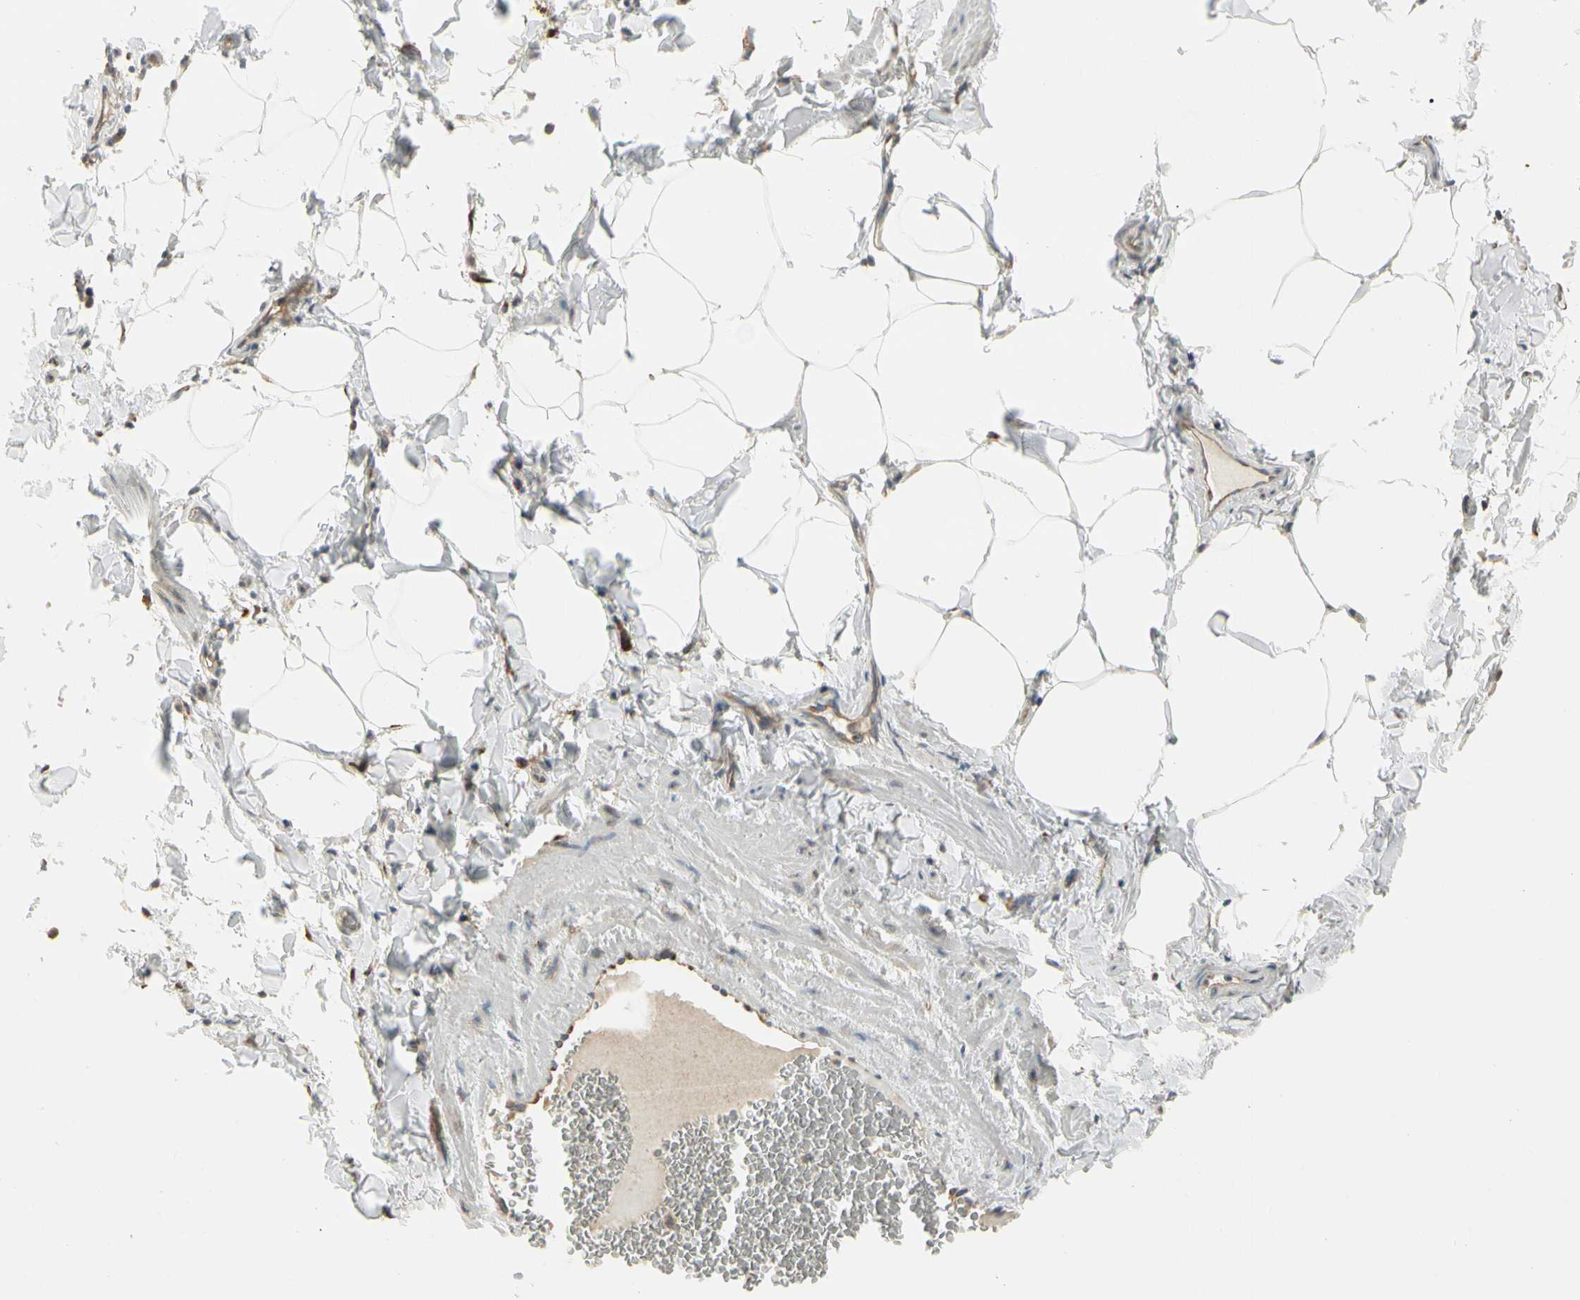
{"staining": {"intensity": "weak", "quantity": ">75%", "location": "cytoplasmic/membranous"}, "tissue": "adipose tissue", "cell_type": "Adipocytes", "image_type": "normal", "snomed": [{"axis": "morphology", "description": "Normal tissue, NOS"}, {"axis": "topography", "description": "Vascular tissue"}], "caption": "Protein expression by immunohistochemistry (IHC) demonstrates weak cytoplasmic/membranous staining in approximately >75% of adipocytes in unremarkable adipose tissue.", "gene": "NUCB2", "patient": {"sex": "male", "age": 41}}